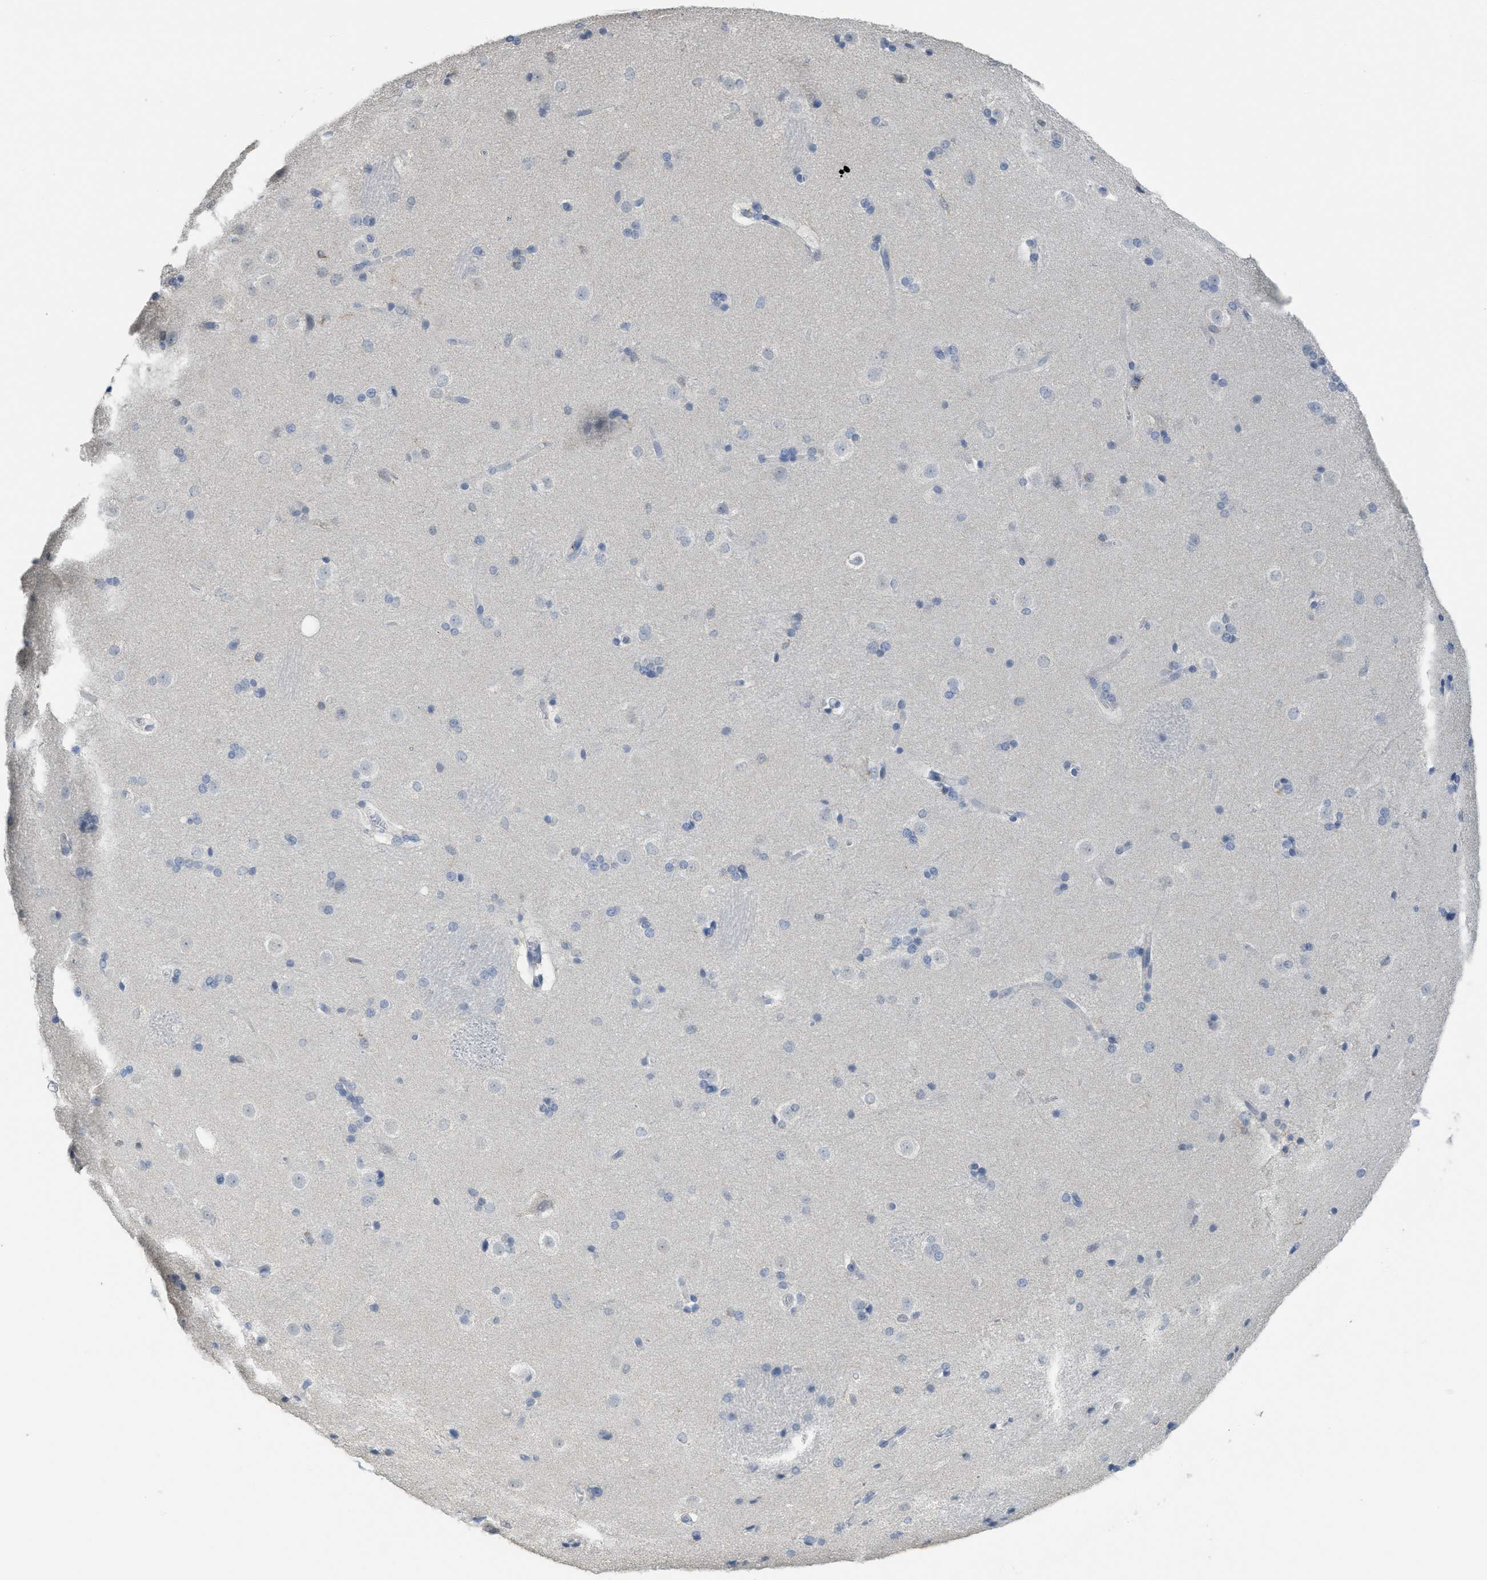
{"staining": {"intensity": "negative", "quantity": "none", "location": "none"}, "tissue": "caudate", "cell_type": "Glial cells", "image_type": "normal", "snomed": [{"axis": "morphology", "description": "Normal tissue, NOS"}, {"axis": "topography", "description": "Lateral ventricle wall"}], "caption": "Unremarkable caudate was stained to show a protein in brown. There is no significant staining in glial cells. (DAB immunohistochemistry (IHC), high magnification).", "gene": "SFXN2", "patient": {"sex": "female", "age": 19}}